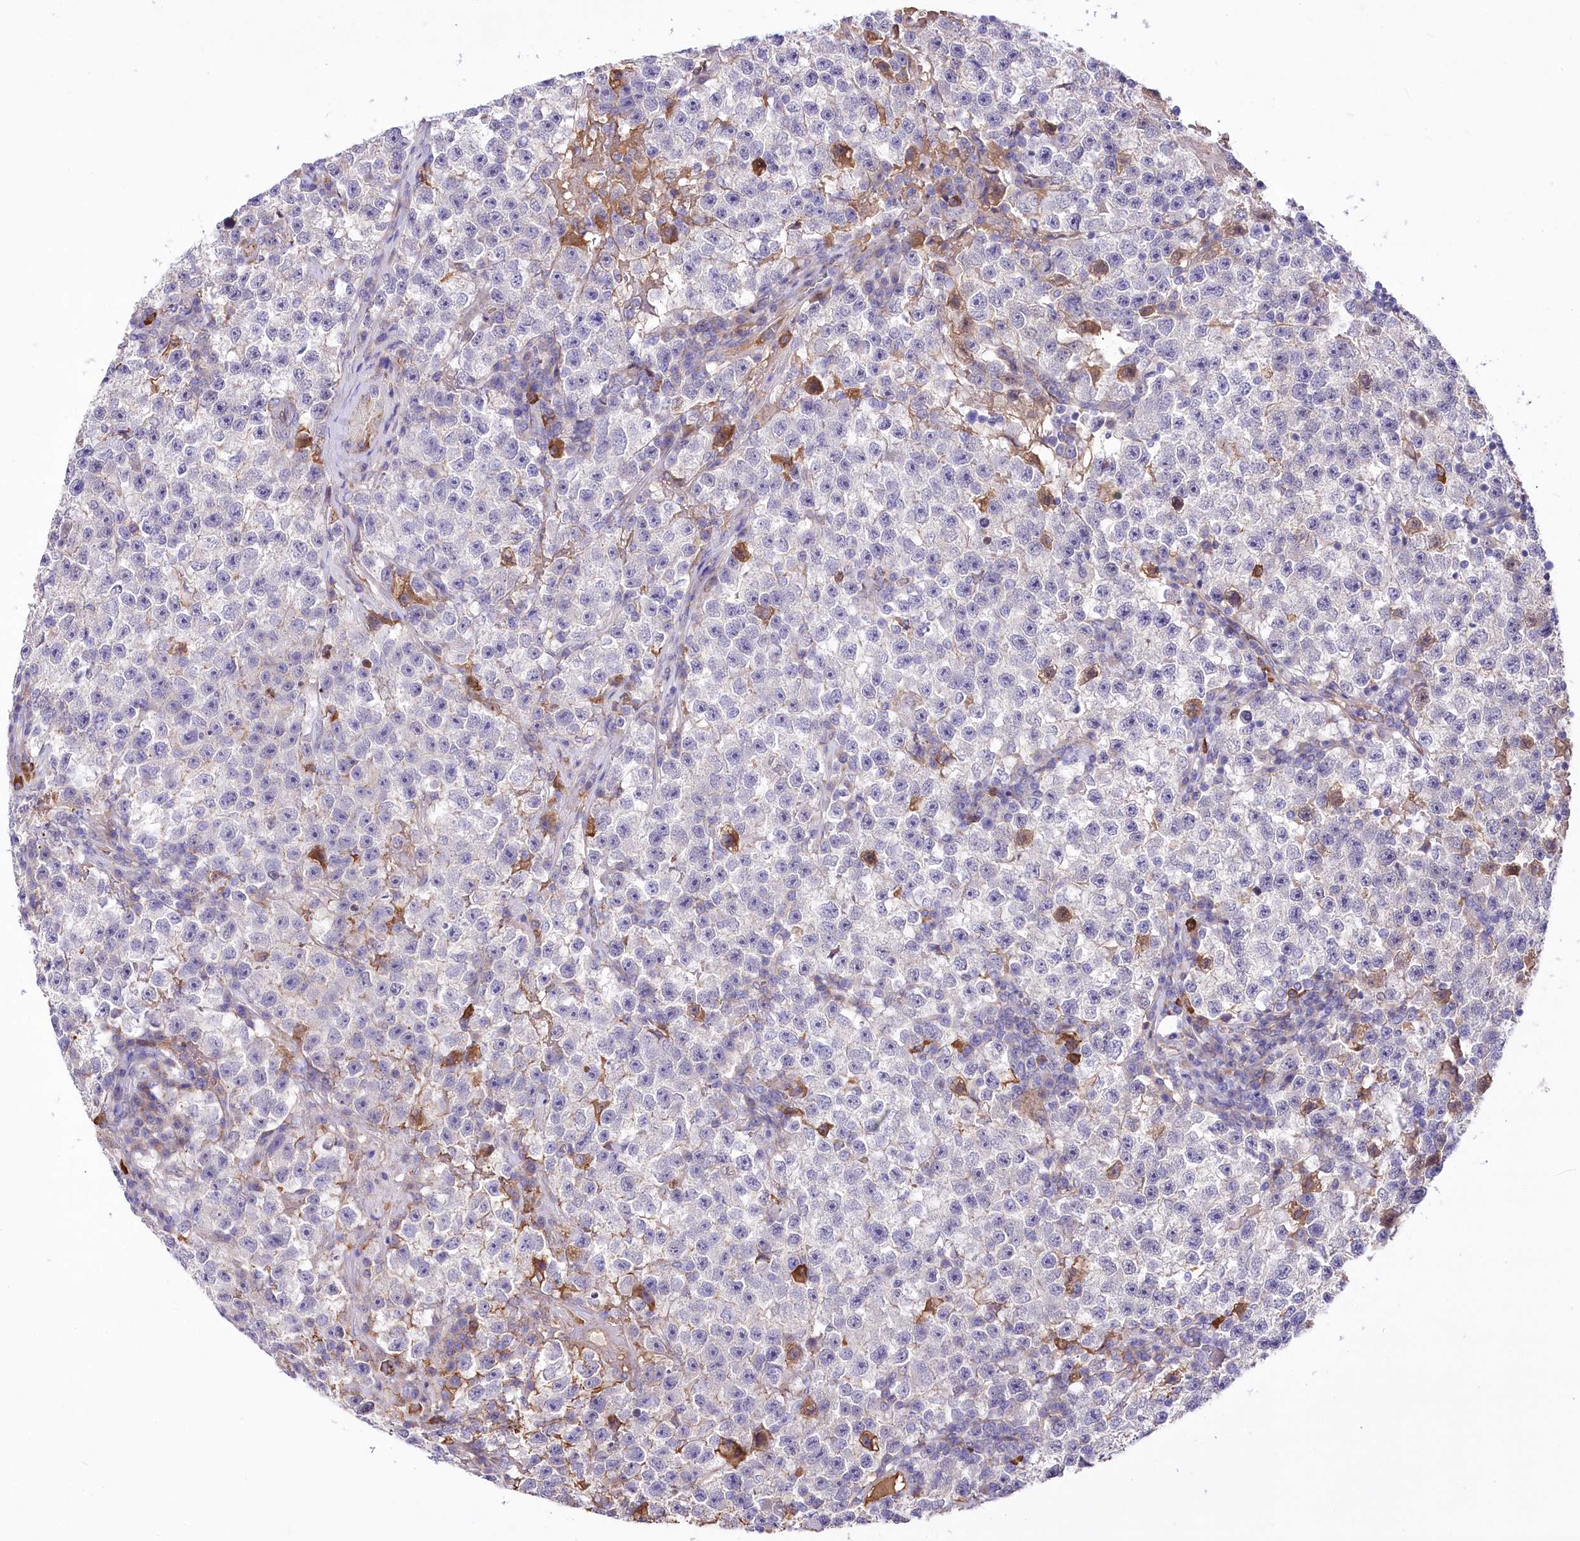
{"staining": {"intensity": "negative", "quantity": "none", "location": "none"}, "tissue": "testis cancer", "cell_type": "Tumor cells", "image_type": "cancer", "snomed": [{"axis": "morphology", "description": "Seminoma, NOS"}, {"axis": "topography", "description": "Testis"}], "caption": "Human testis seminoma stained for a protein using immunohistochemistry shows no positivity in tumor cells.", "gene": "CEP164", "patient": {"sex": "male", "age": 22}}